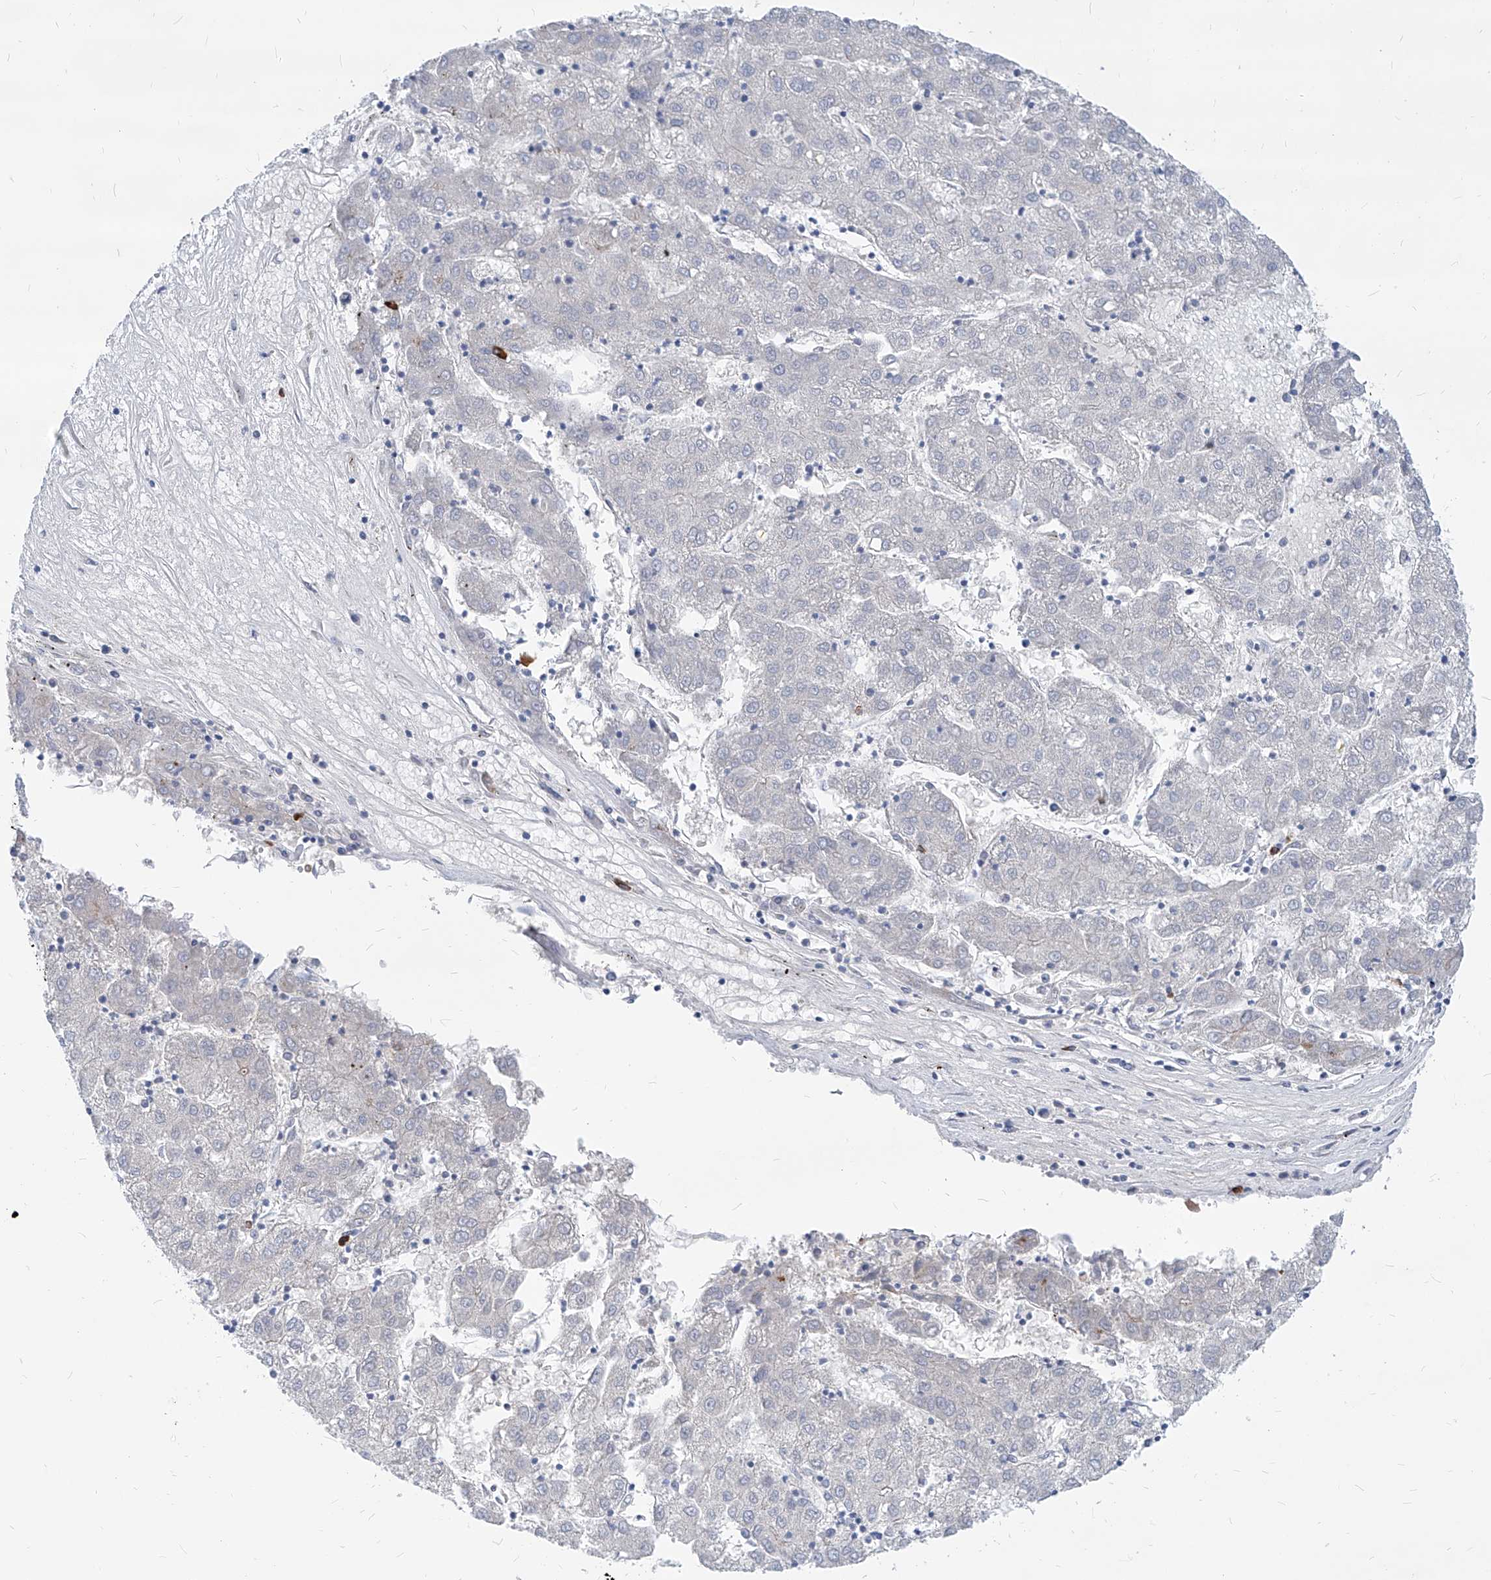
{"staining": {"intensity": "negative", "quantity": "none", "location": "none"}, "tissue": "liver cancer", "cell_type": "Tumor cells", "image_type": "cancer", "snomed": [{"axis": "morphology", "description": "Carcinoma, Hepatocellular, NOS"}, {"axis": "topography", "description": "Liver"}], "caption": "Protein analysis of liver cancer reveals no significant positivity in tumor cells. (DAB (3,3'-diaminobenzidine) immunohistochemistry (IHC), high magnification).", "gene": "AKAP10", "patient": {"sex": "male", "age": 72}}